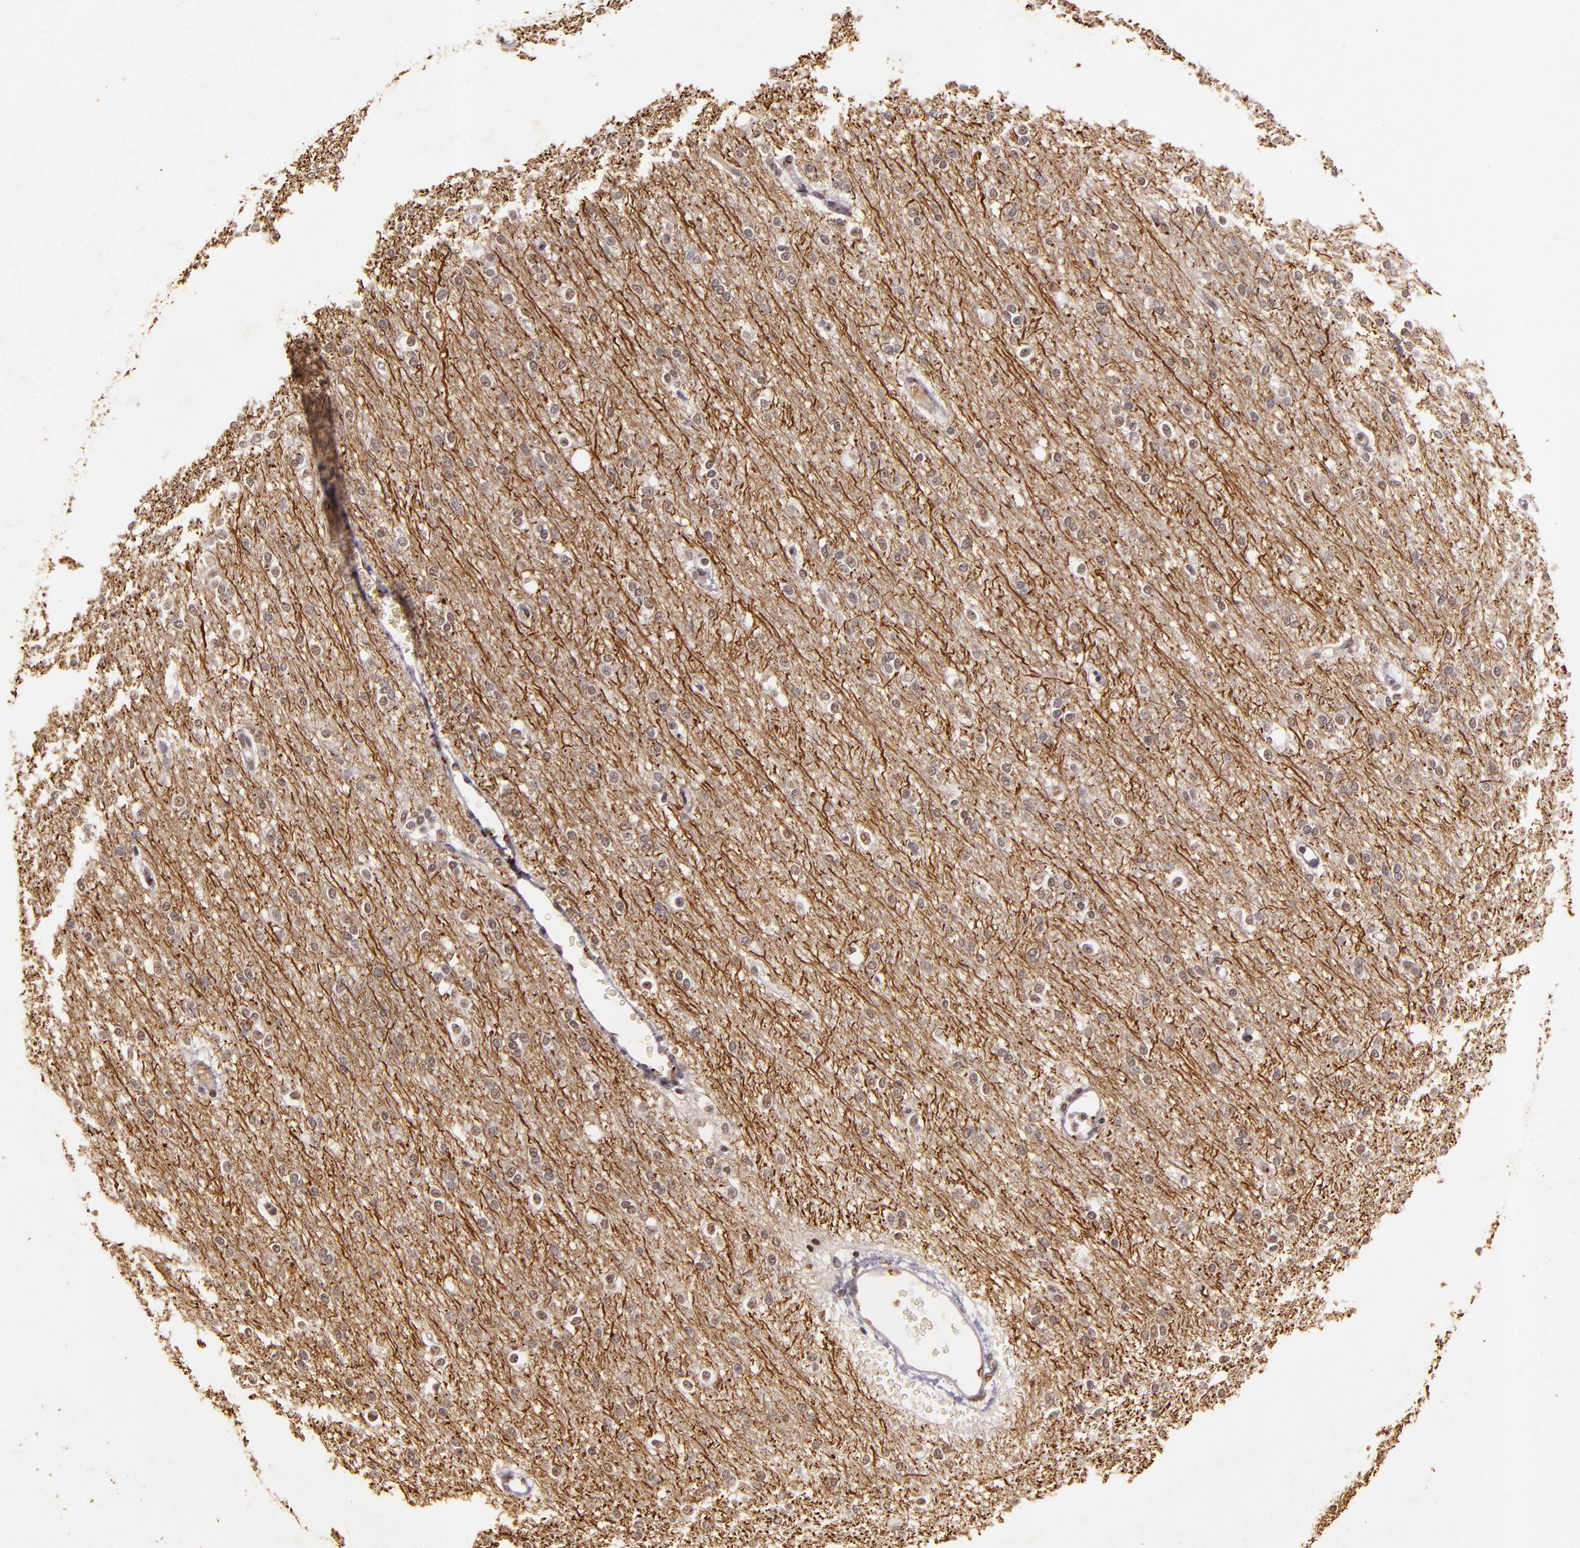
{"staining": {"intensity": "weak", "quantity": ">75%", "location": "nuclear"}, "tissue": "cerebral cortex", "cell_type": "Endothelial cells", "image_type": "normal", "snomed": [{"axis": "morphology", "description": "Normal tissue, NOS"}, {"axis": "morphology", "description": "Inflammation, NOS"}, {"axis": "topography", "description": "Cerebral cortex"}], "caption": "Immunohistochemistry image of normal cerebral cortex: cerebral cortex stained using IHC exhibits low levels of weak protein expression localized specifically in the nuclear of endothelial cells, appearing as a nuclear brown color.", "gene": "CBX3", "patient": {"sex": "male", "age": 6}}